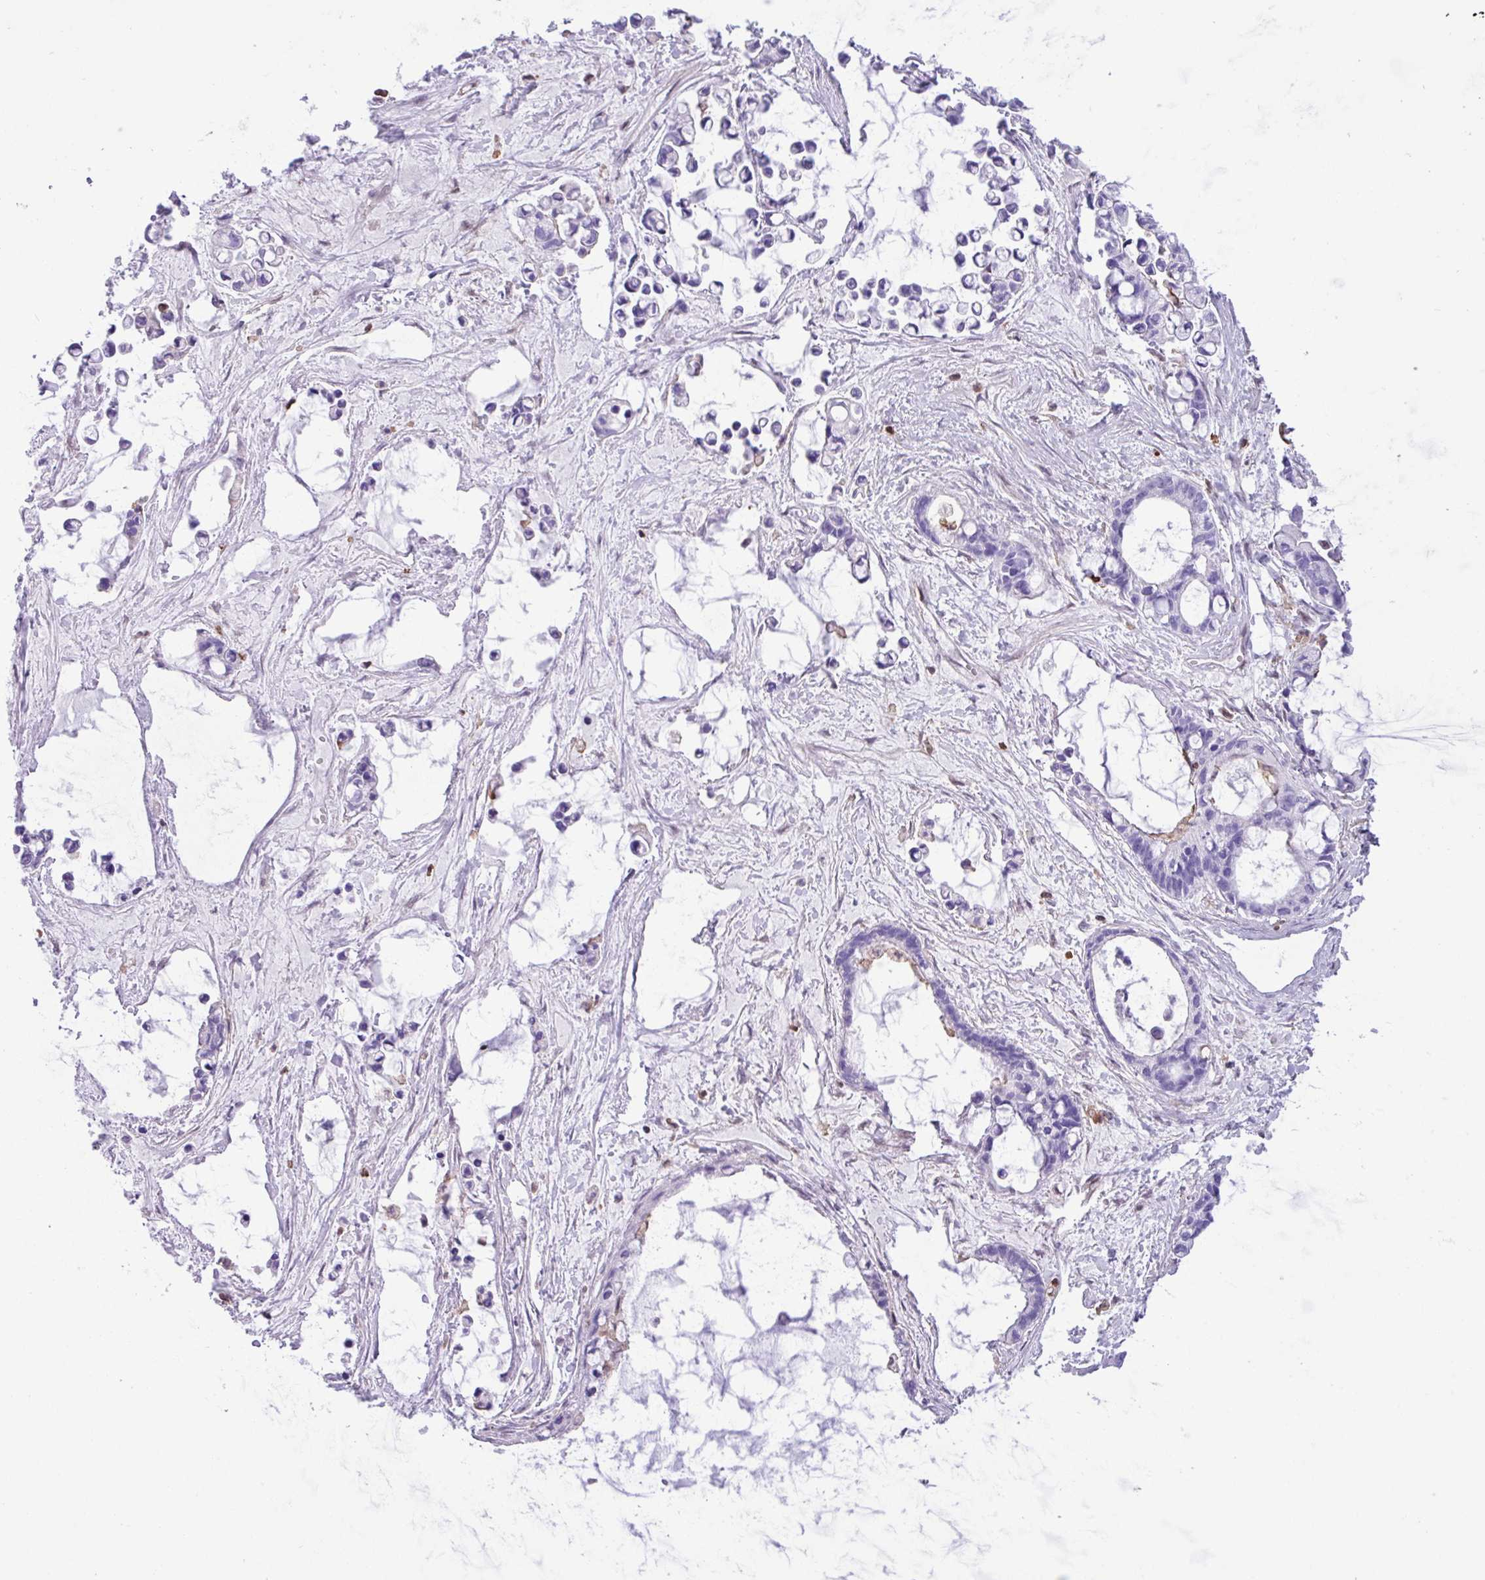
{"staining": {"intensity": "negative", "quantity": "none", "location": "none"}, "tissue": "ovarian cancer", "cell_type": "Tumor cells", "image_type": "cancer", "snomed": [{"axis": "morphology", "description": "Cystadenocarcinoma, mucinous, NOS"}, {"axis": "topography", "description": "Ovary"}], "caption": "Human mucinous cystadenocarcinoma (ovarian) stained for a protein using immunohistochemistry (IHC) shows no expression in tumor cells.", "gene": "PPP1R18", "patient": {"sex": "female", "age": 63}}